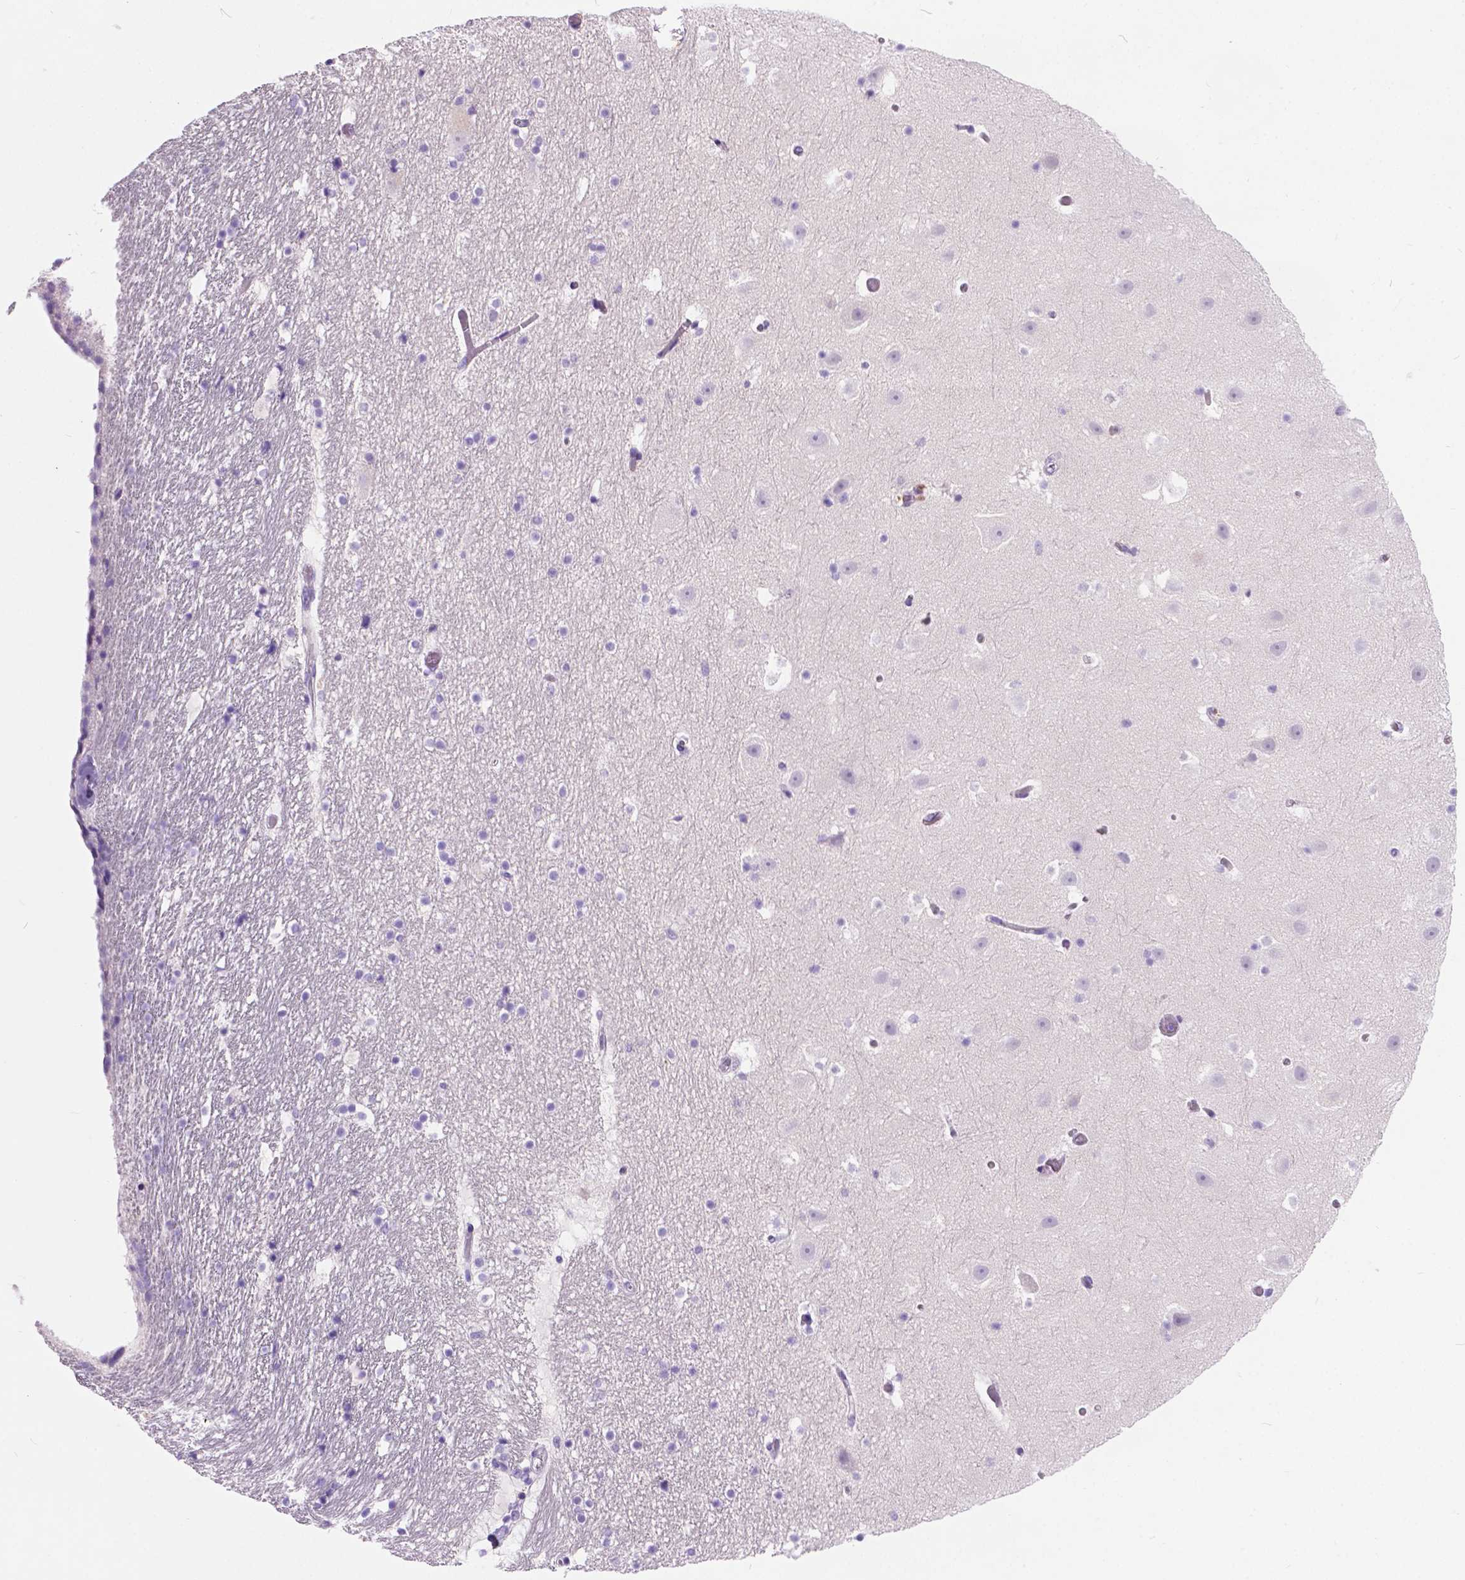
{"staining": {"intensity": "negative", "quantity": "none", "location": "none"}, "tissue": "hippocampus", "cell_type": "Glial cells", "image_type": "normal", "snomed": [{"axis": "morphology", "description": "Normal tissue, NOS"}, {"axis": "topography", "description": "Hippocampus"}], "caption": "Immunohistochemistry of normal hippocampus reveals no expression in glial cells.", "gene": "ARMS2", "patient": {"sex": "male", "age": 26}}